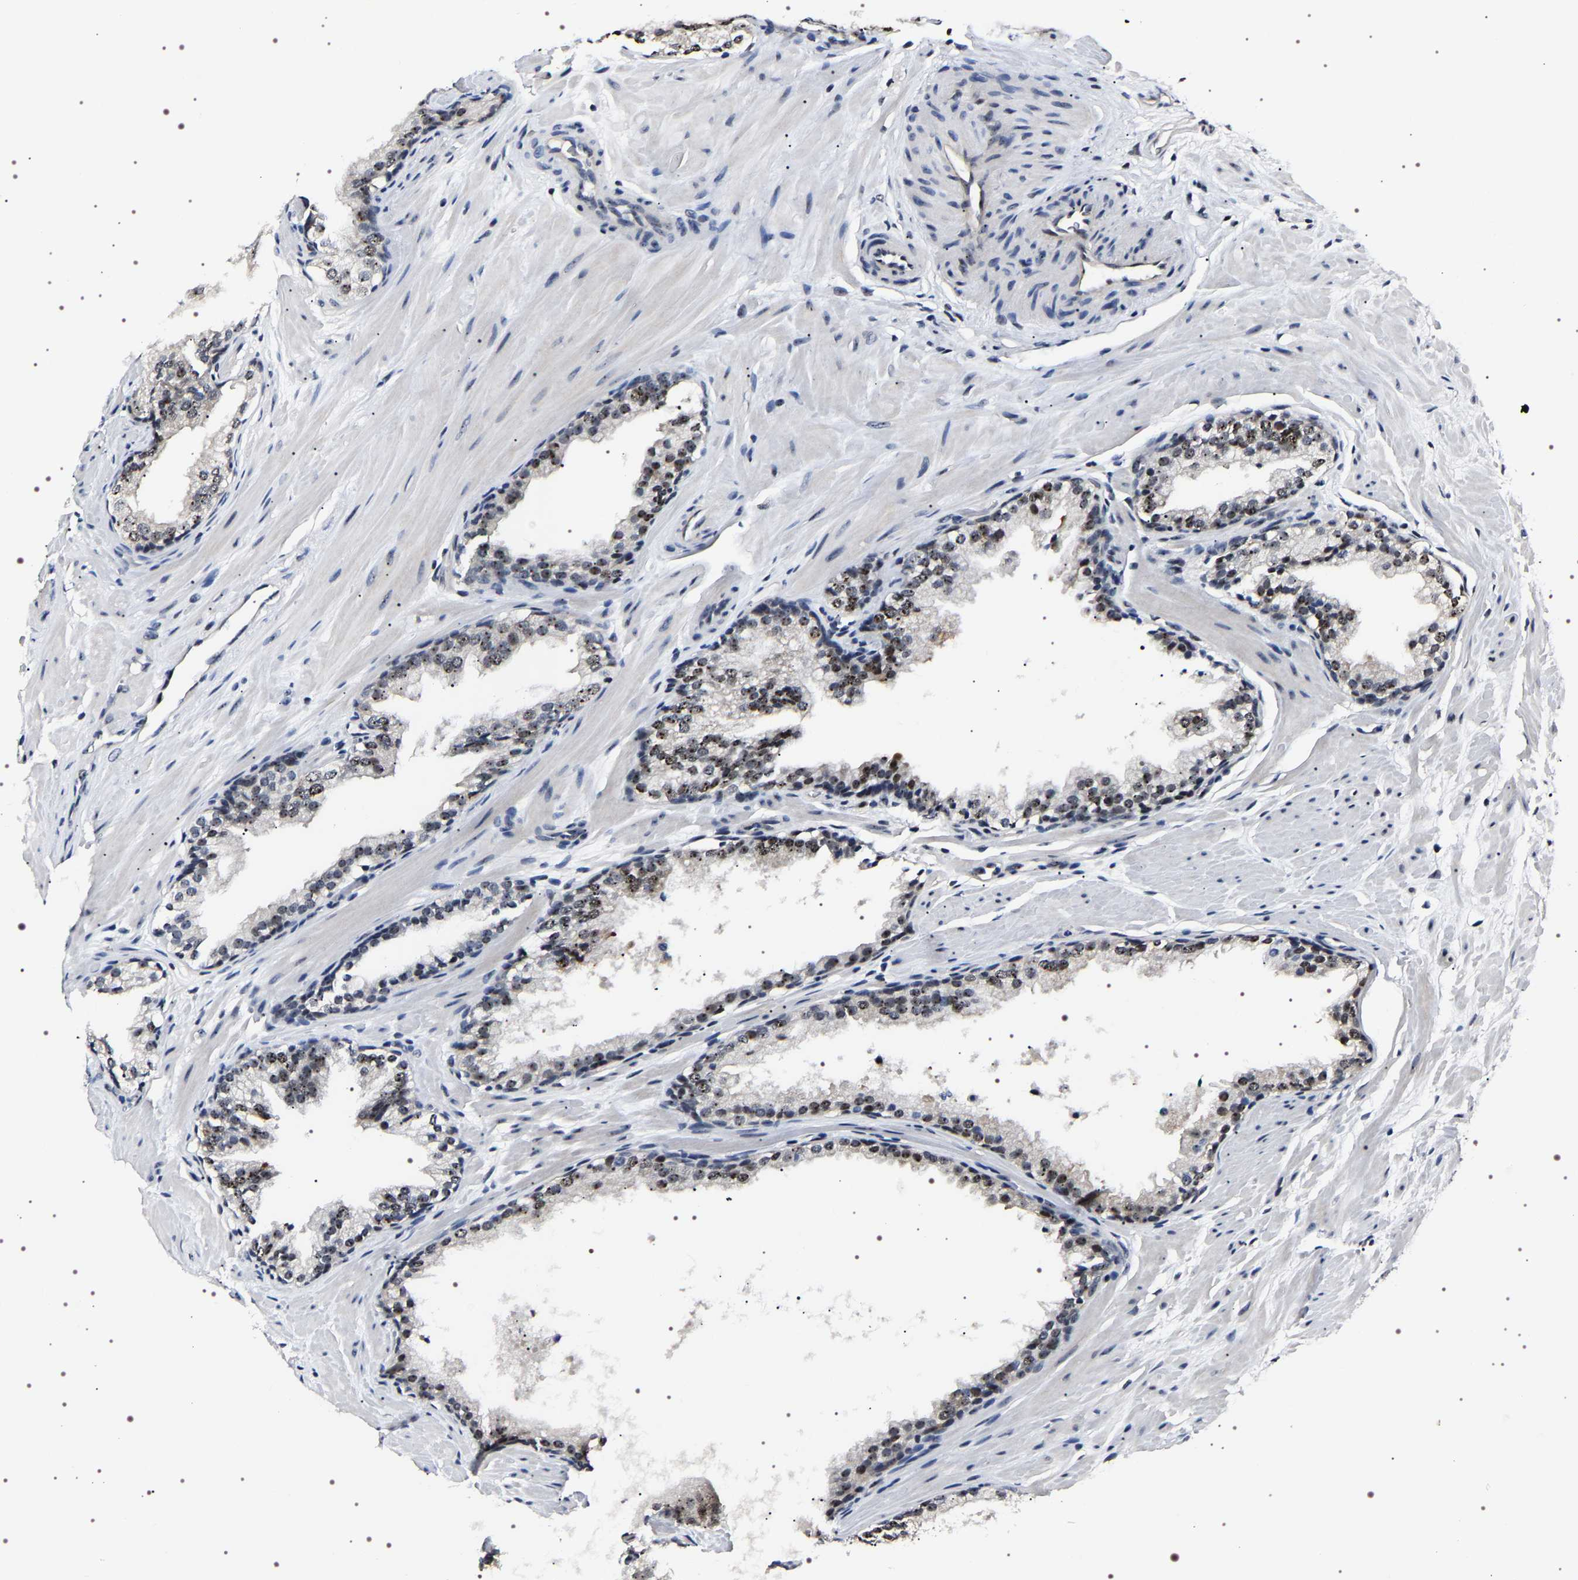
{"staining": {"intensity": "moderate", "quantity": ">75%", "location": "nuclear"}, "tissue": "prostate cancer", "cell_type": "Tumor cells", "image_type": "cancer", "snomed": [{"axis": "morphology", "description": "Adenocarcinoma, Low grade"}, {"axis": "topography", "description": "Prostate"}], "caption": "Protein staining by immunohistochemistry shows moderate nuclear positivity in approximately >75% of tumor cells in prostate cancer.", "gene": "GNL3", "patient": {"sex": "male", "age": 69}}